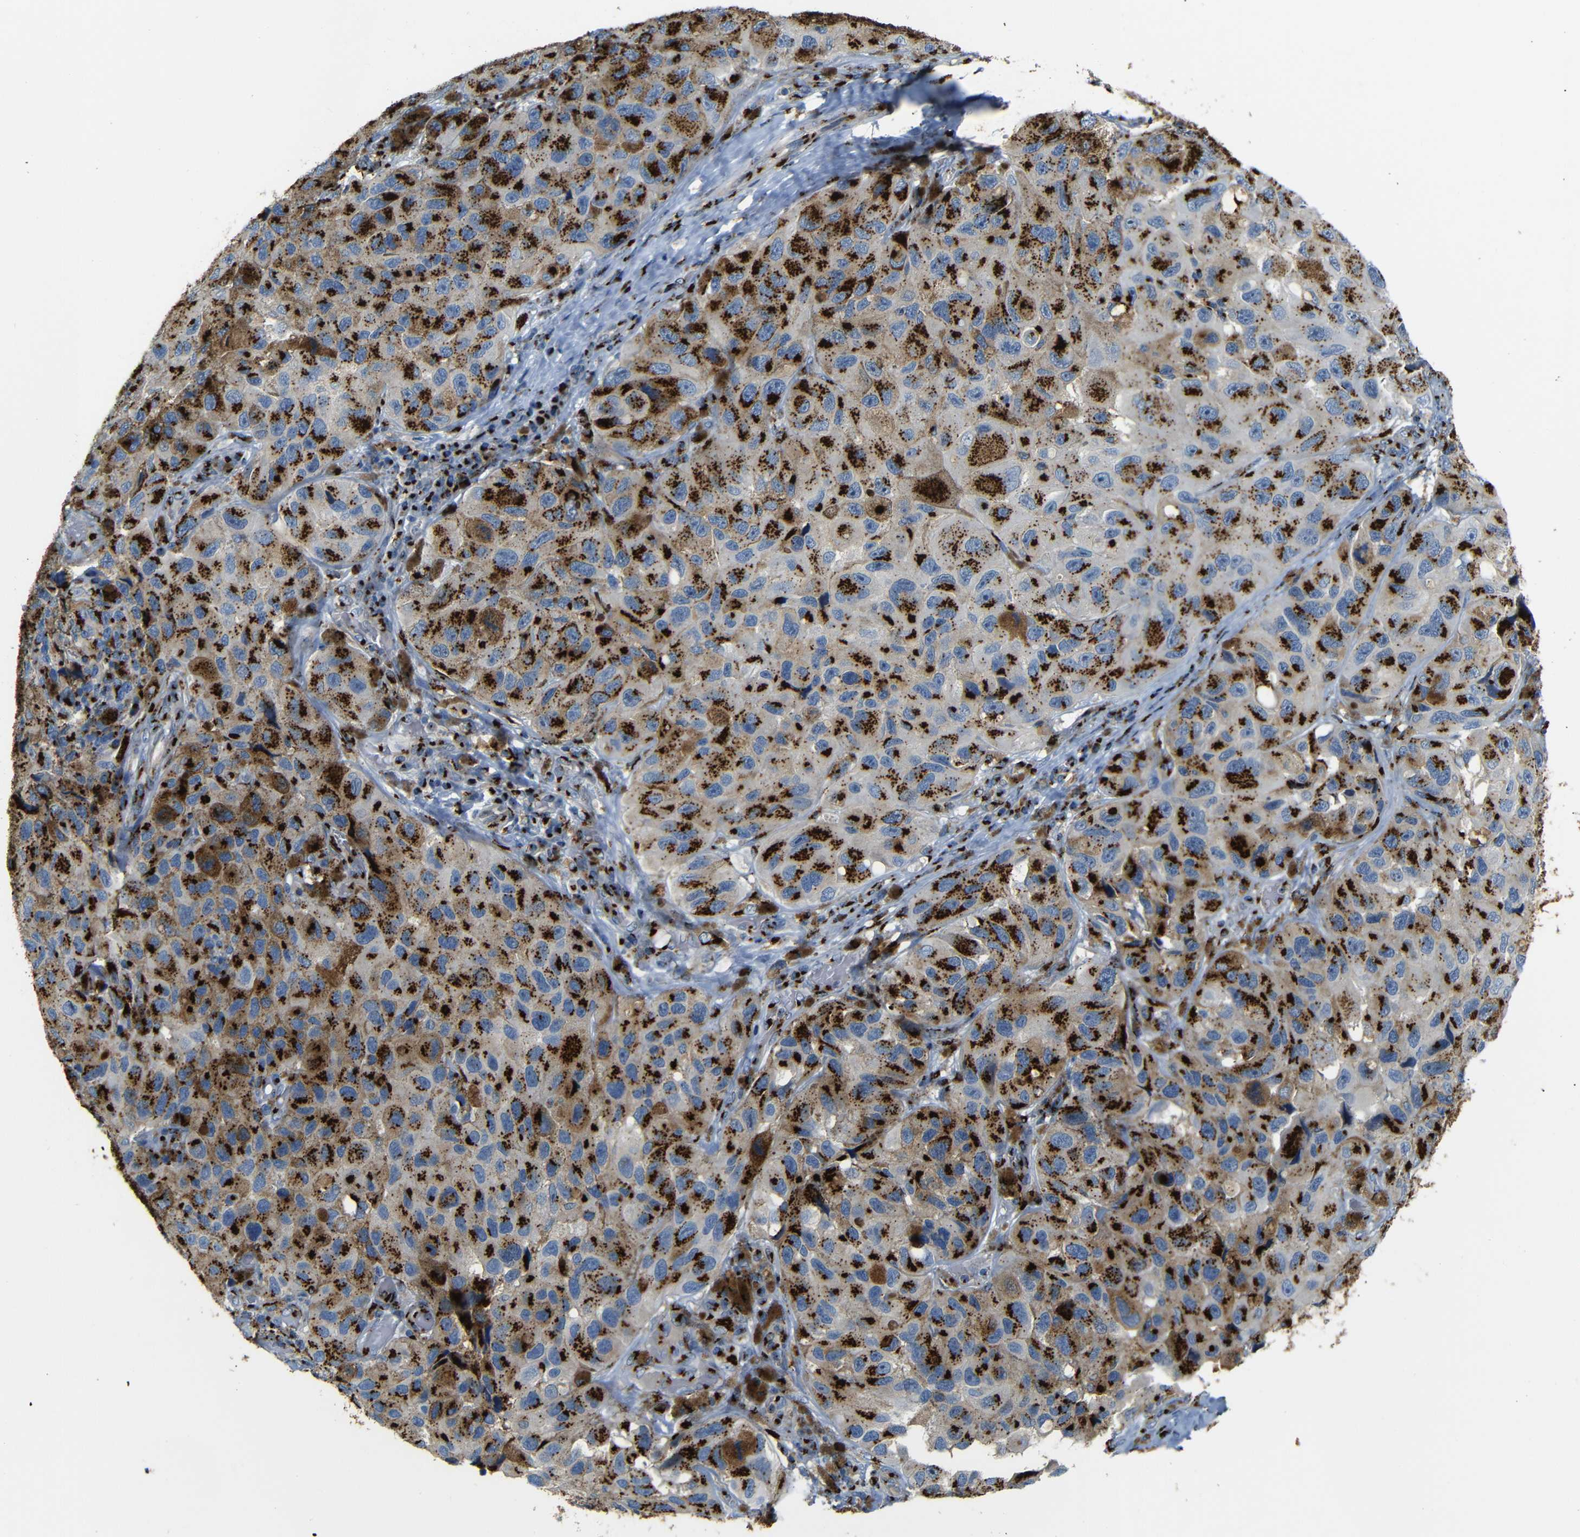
{"staining": {"intensity": "strong", "quantity": ">75%", "location": "cytoplasmic/membranous"}, "tissue": "melanoma", "cell_type": "Tumor cells", "image_type": "cancer", "snomed": [{"axis": "morphology", "description": "Malignant melanoma, NOS"}, {"axis": "topography", "description": "Skin"}], "caption": "The photomicrograph exhibits immunohistochemical staining of malignant melanoma. There is strong cytoplasmic/membranous staining is identified in about >75% of tumor cells. Immunohistochemistry (ihc) stains the protein of interest in brown and the nuclei are stained blue.", "gene": "TGOLN2", "patient": {"sex": "female", "age": 73}}